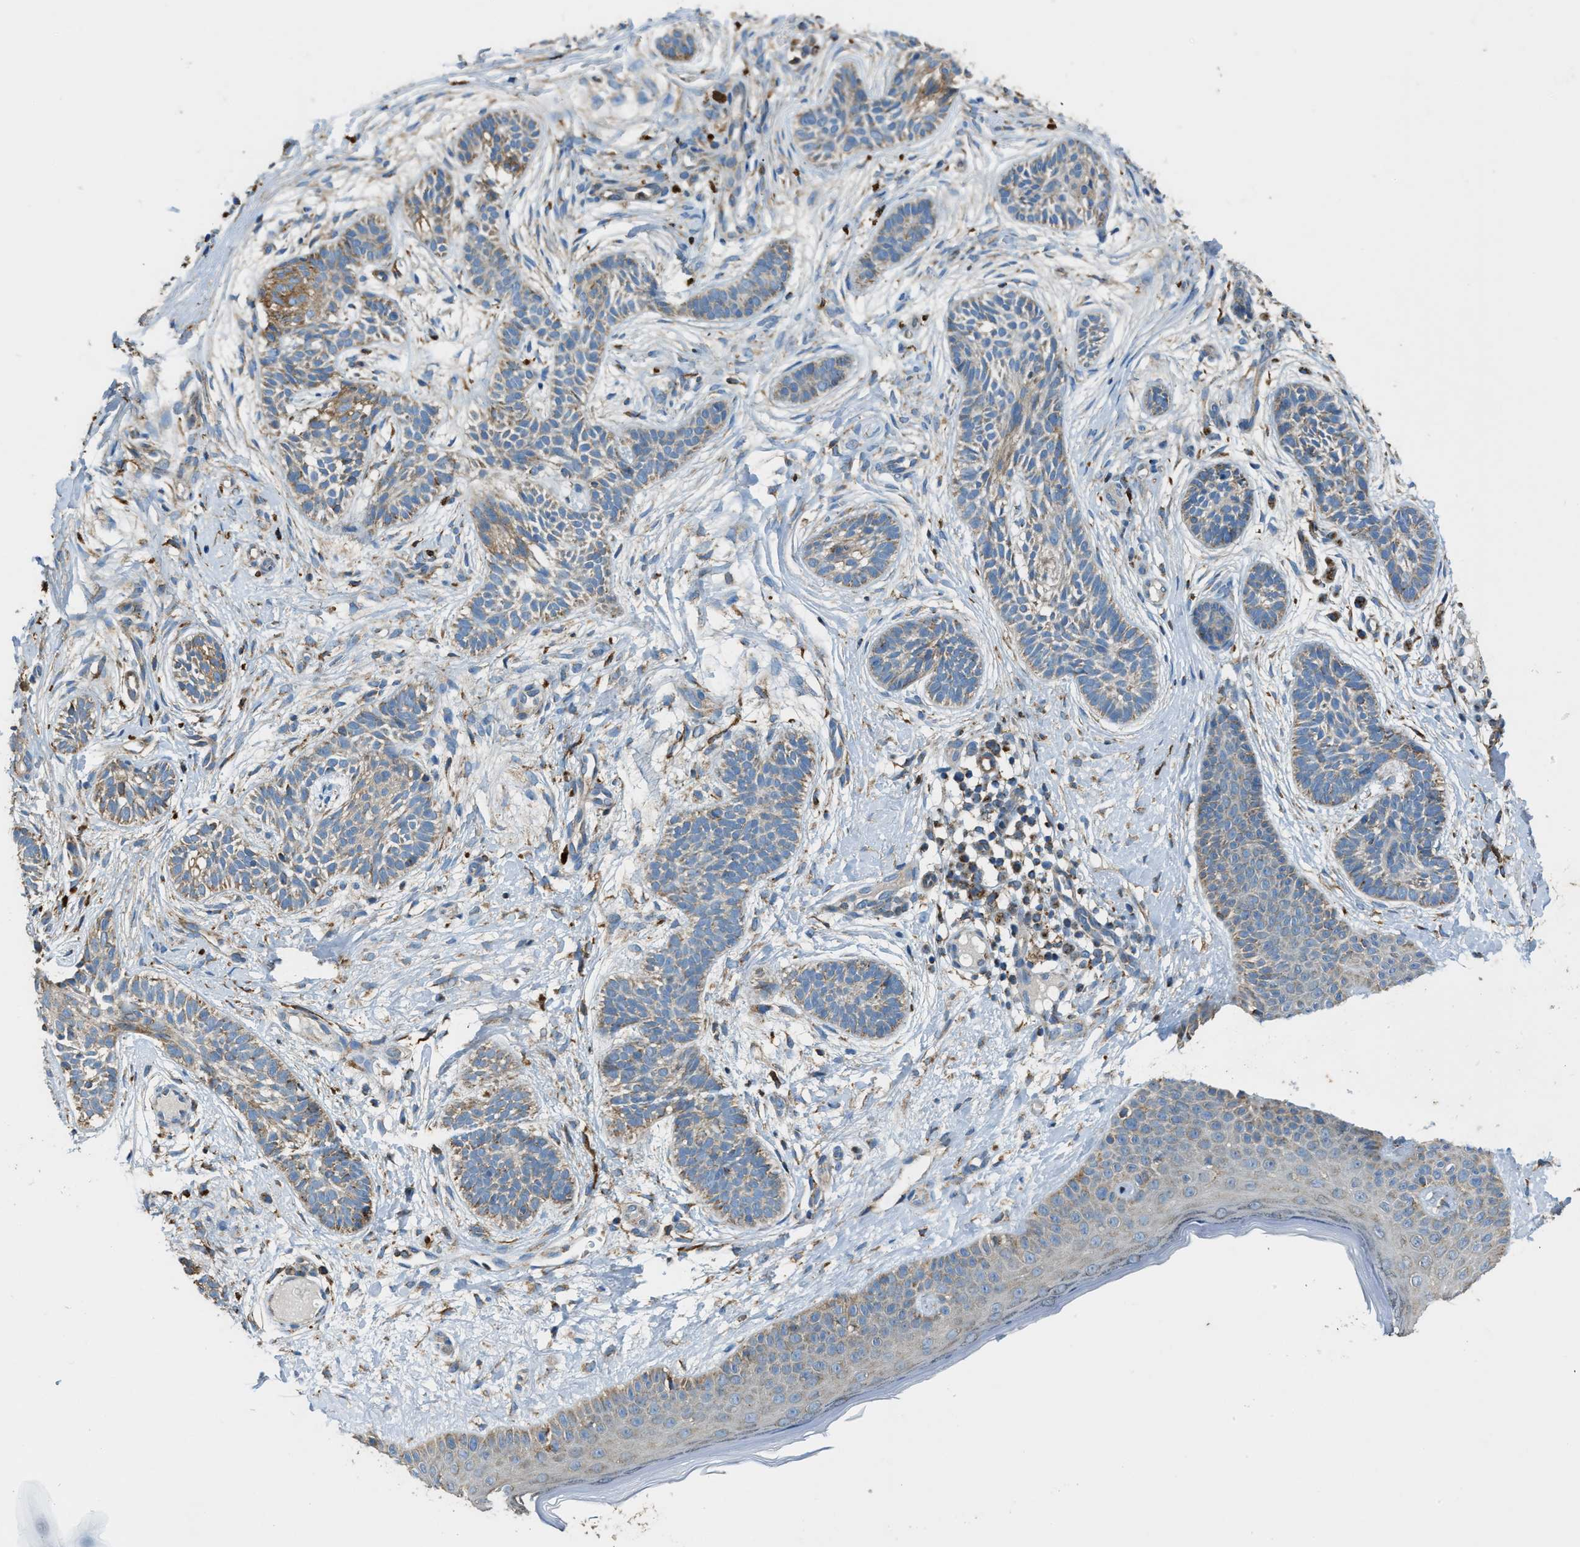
{"staining": {"intensity": "moderate", "quantity": ">75%", "location": "cytoplasmic/membranous"}, "tissue": "skin cancer", "cell_type": "Tumor cells", "image_type": "cancer", "snomed": [{"axis": "morphology", "description": "Normal tissue, NOS"}, {"axis": "morphology", "description": "Basal cell carcinoma"}, {"axis": "topography", "description": "Skin"}], "caption": "DAB (3,3'-diaminobenzidine) immunohistochemical staining of basal cell carcinoma (skin) exhibits moderate cytoplasmic/membranous protein staining in approximately >75% of tumor cells.", "gene": "SLC25A11", "patient": {"sex": "male", "age": 63}}